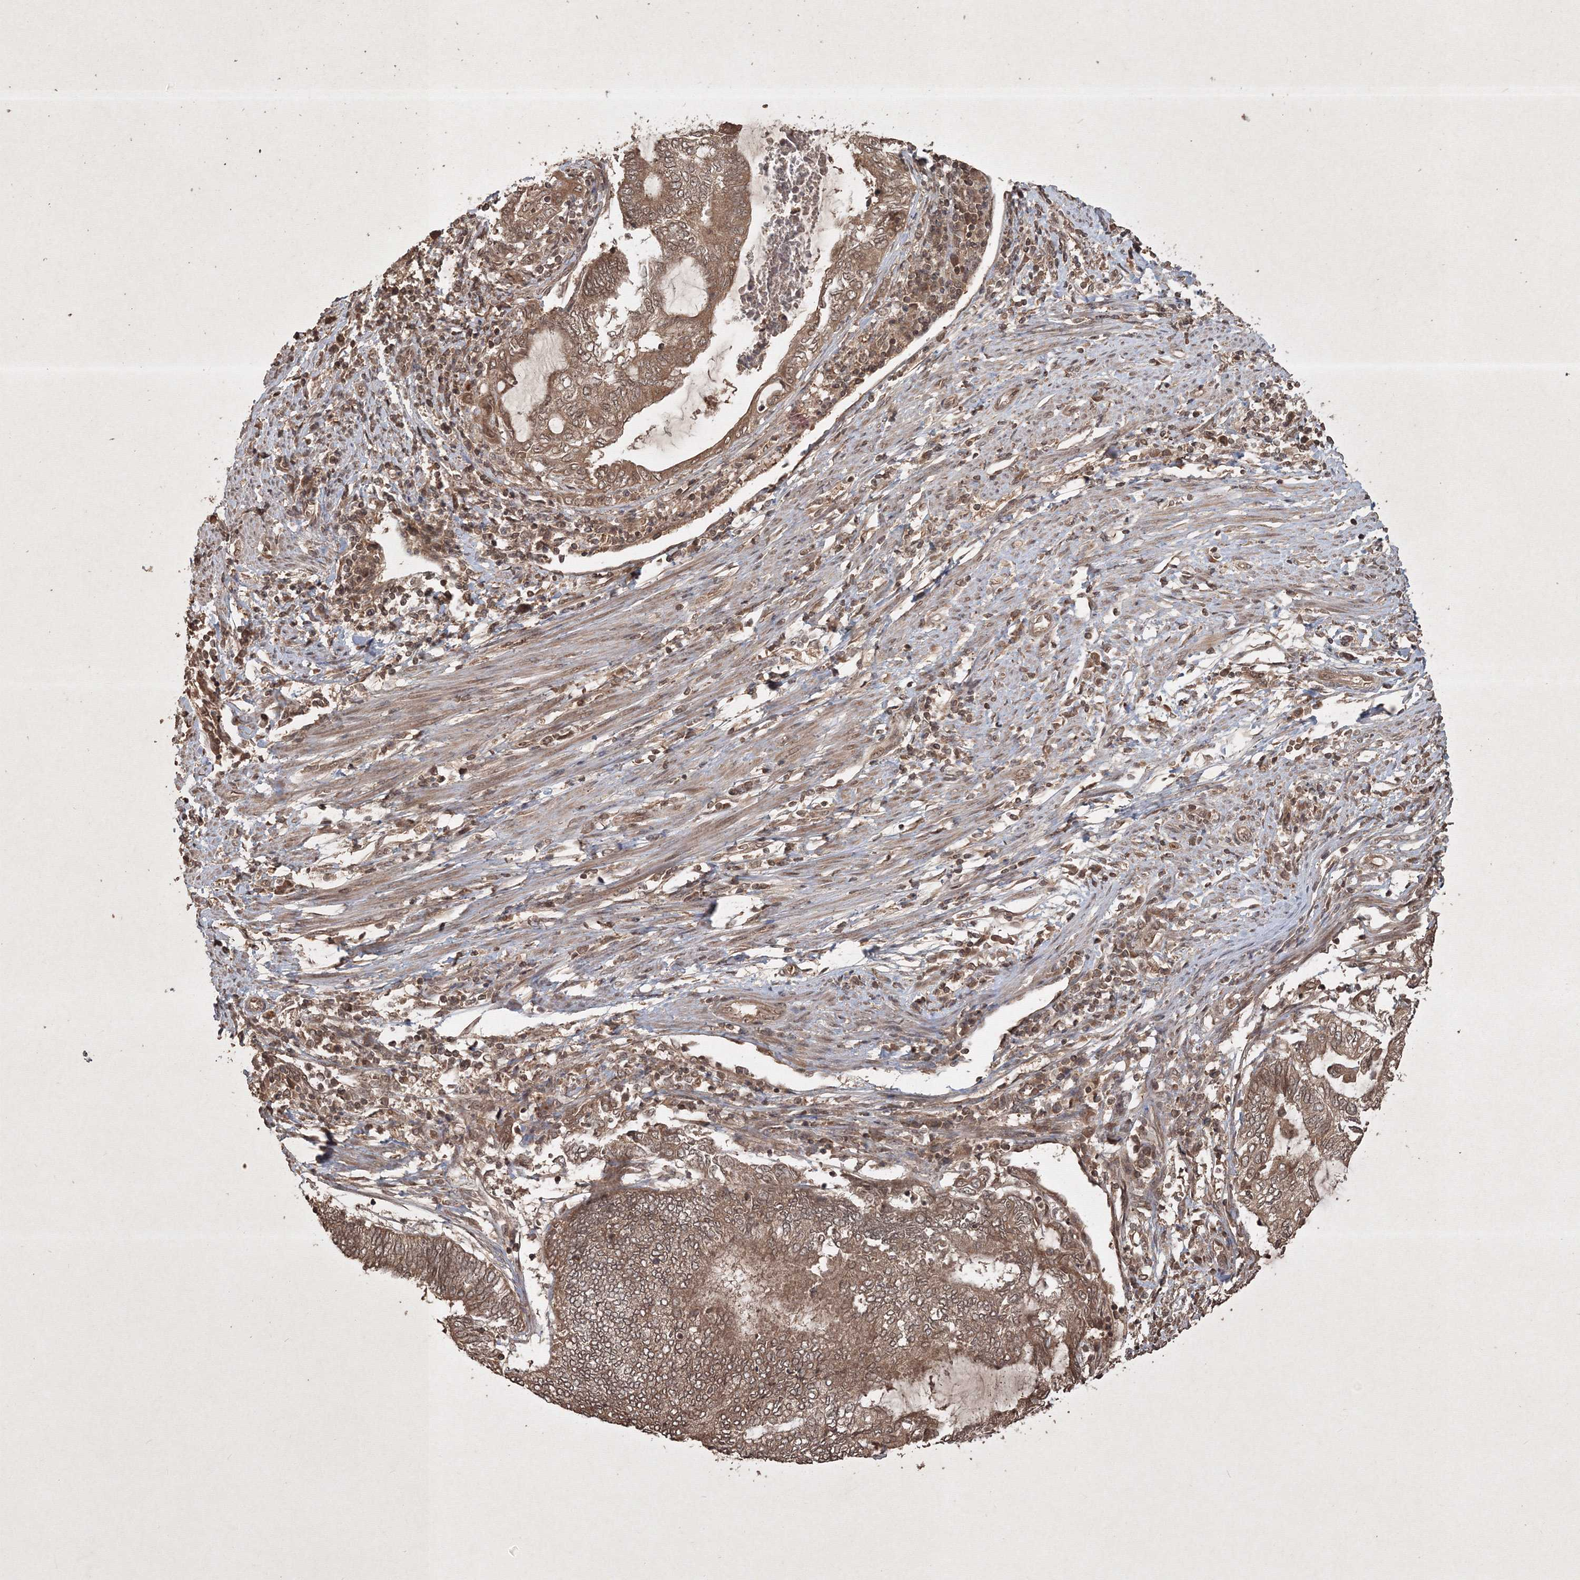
{"staining": {"intensity": "moderate", "quantity": ">75%", "location": "cytoplasmic/membranous"}, "tissue": "endometrial cancer", "cell_type": "Tumor cells", "image_type": "cancer", "snomed": [{"axis": "morphology", "description": "Adenocarcinoma, NOS"}, {"axis": "topography", "description": "Uterus"}, {"axis": "topography", "description": "Endometrium"}], "caption": "Moderate cytoplasmic/membranous positivity for a protein is identified in about >75% of tumor cells of endometrial cancer (adenocarcinoma) using IHC.", "gene": "PELI3", "patient": {"sex": "female", "age": 70}}